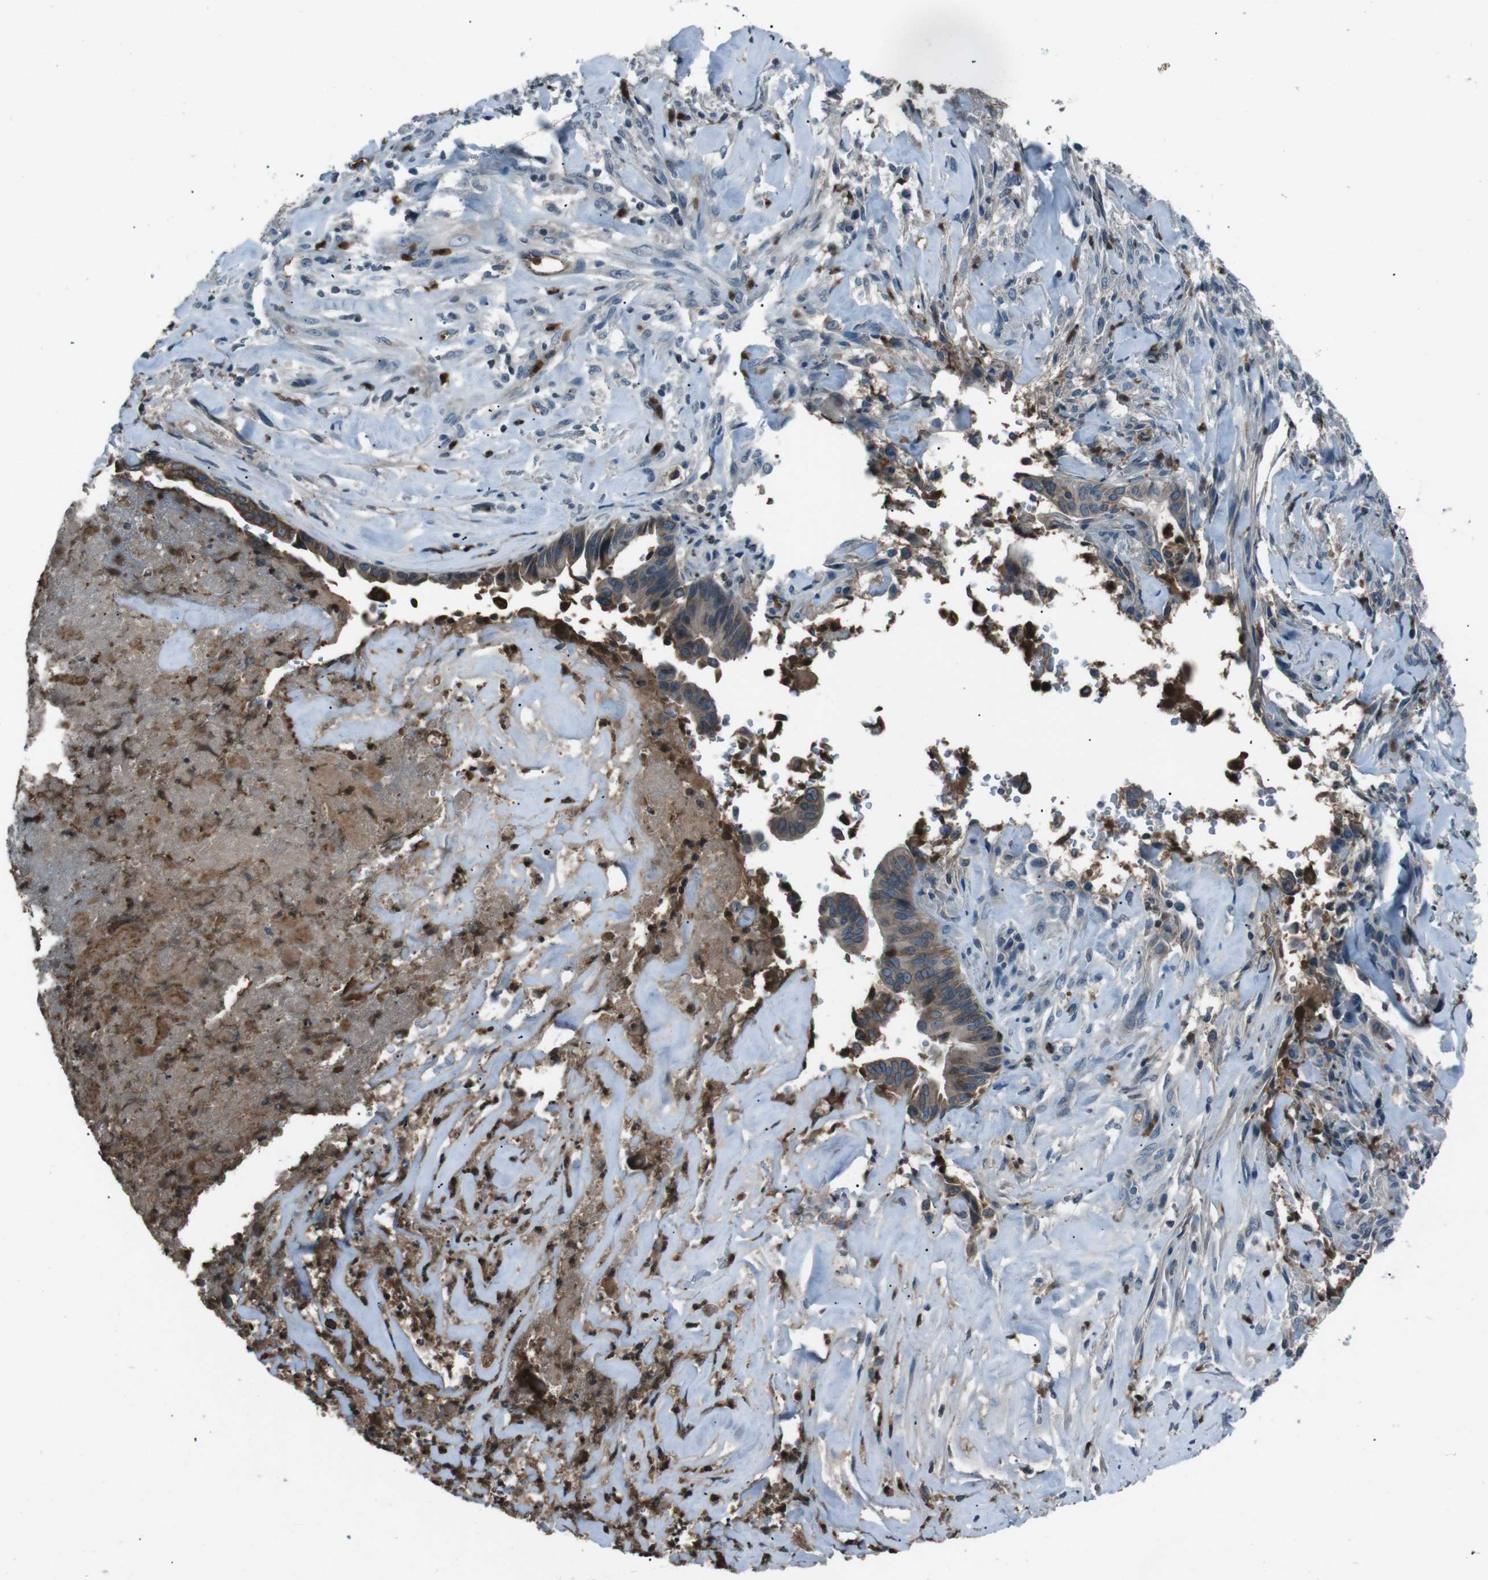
{"staining": {"intensity": "weak", "quantity": ">75%", "location": "cytoplasmic/membranous"}, "tissue": "liver cancer", "cell_type": "Tumor cells", "image_type": "cancer", "snomed": [{"axis": "morphology", "description": "Cholangiocarcinoma"}, {"axis": "topography", "description": "Liver"}], "caption": "Liver cancer stained with immunohistochemistry reveals weak cytoplasmic/membranous expression in about >75% of tumor cells.", "gene": "UGT1A6", "patient": {"sex": "female", "age": 67}}